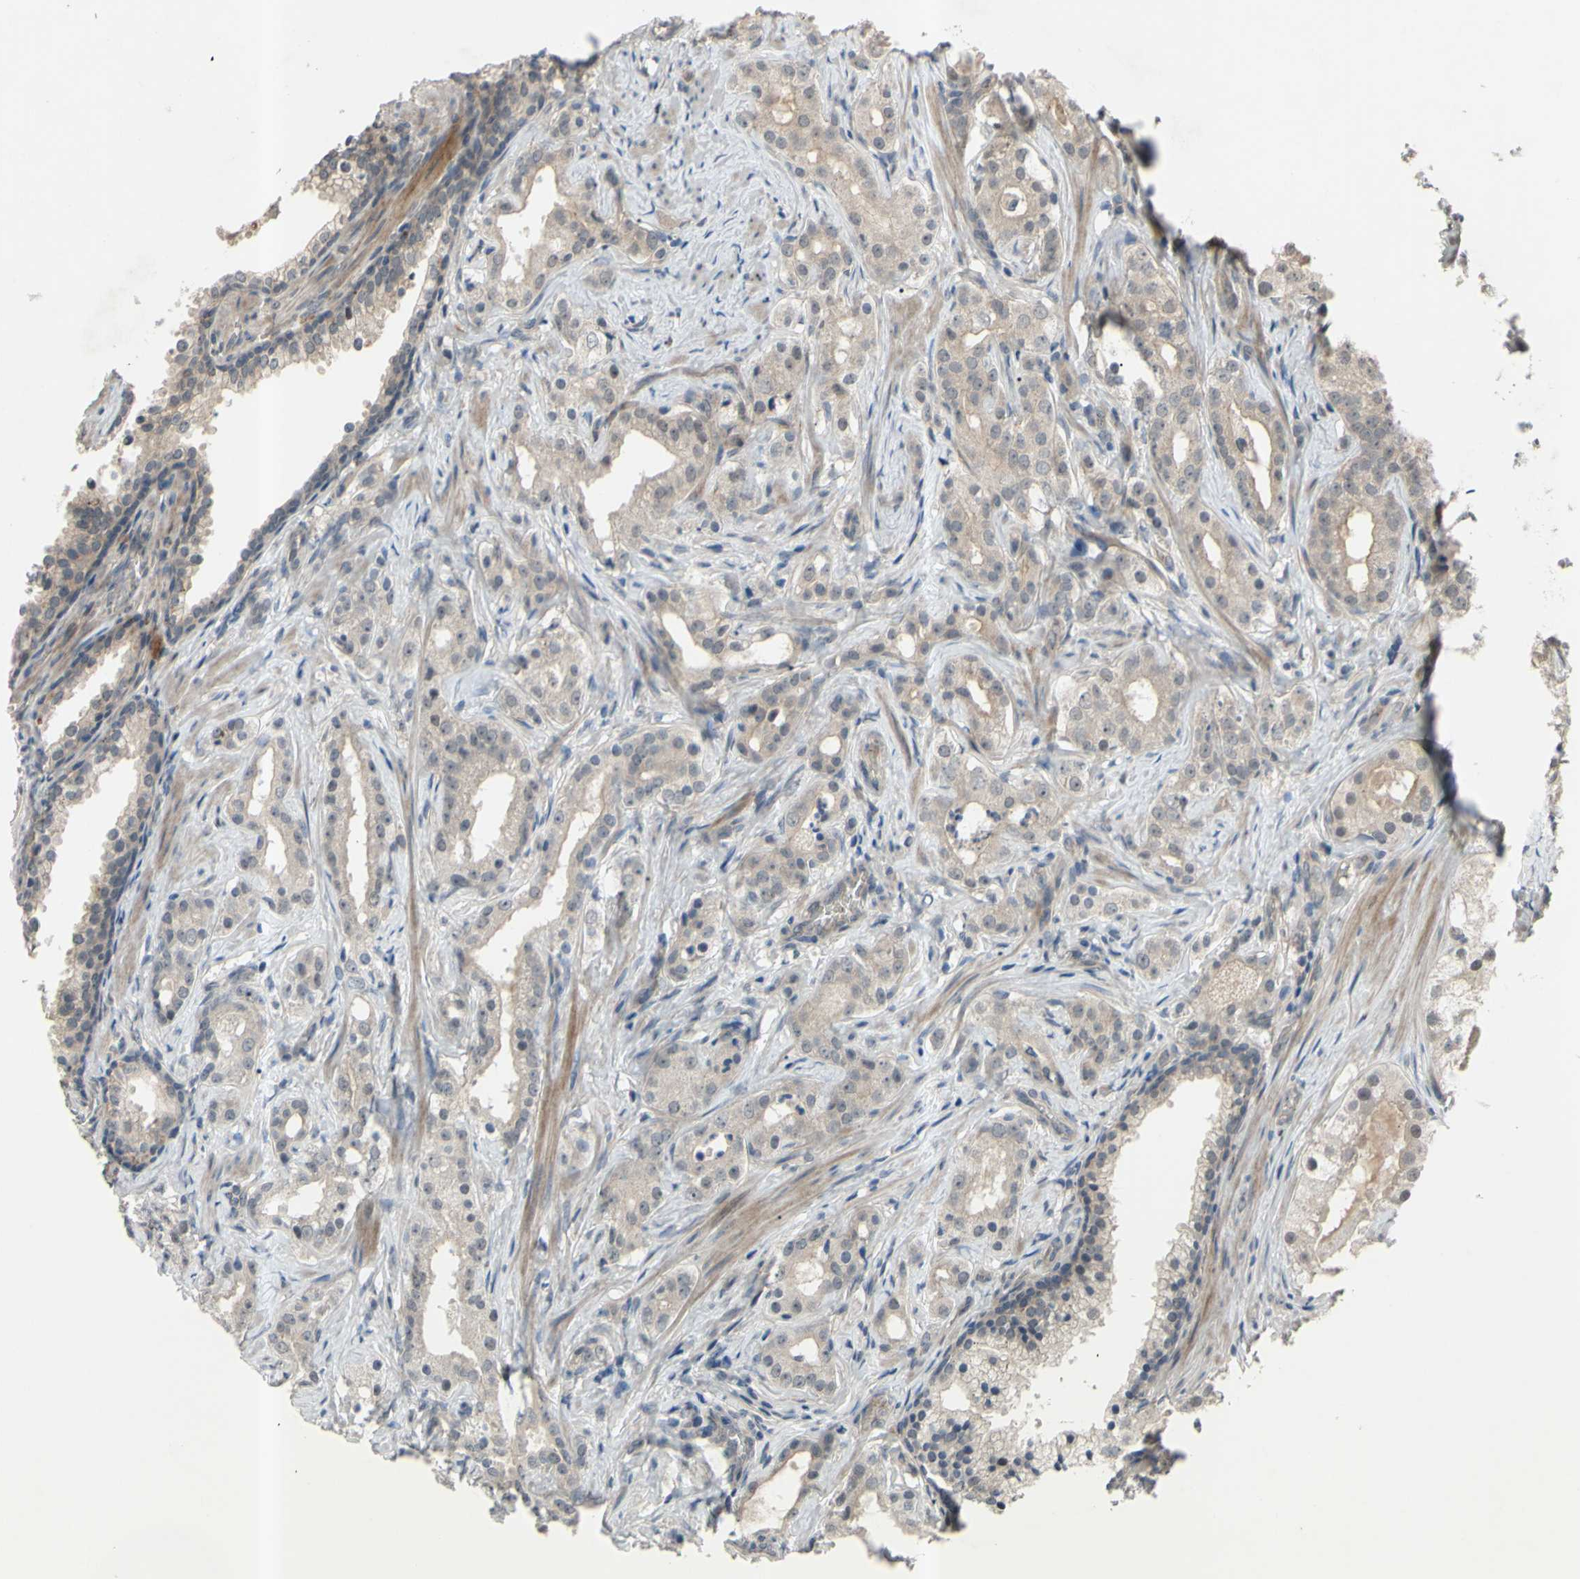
{"staining": {"intensity": "weak", "quantity": ">75%", "location": "cytoplasmic/membranous"}, "tissue": "prostate cancer", "cell_type": "Tumor cells", "image_type": "cancer", "snomed": [{"axis": "morphology", "description": "Adenocarcinoma, Low grade"}, {"axis": "topography", "description": "Prostate"}], "caption": "IHC of prostate cancer shows low levels of weak cytoplasmic/membranous expression in approximately >75% of tumor cells.", "gene": "ALK", "patient": {"sex": "male", "age": 59}}